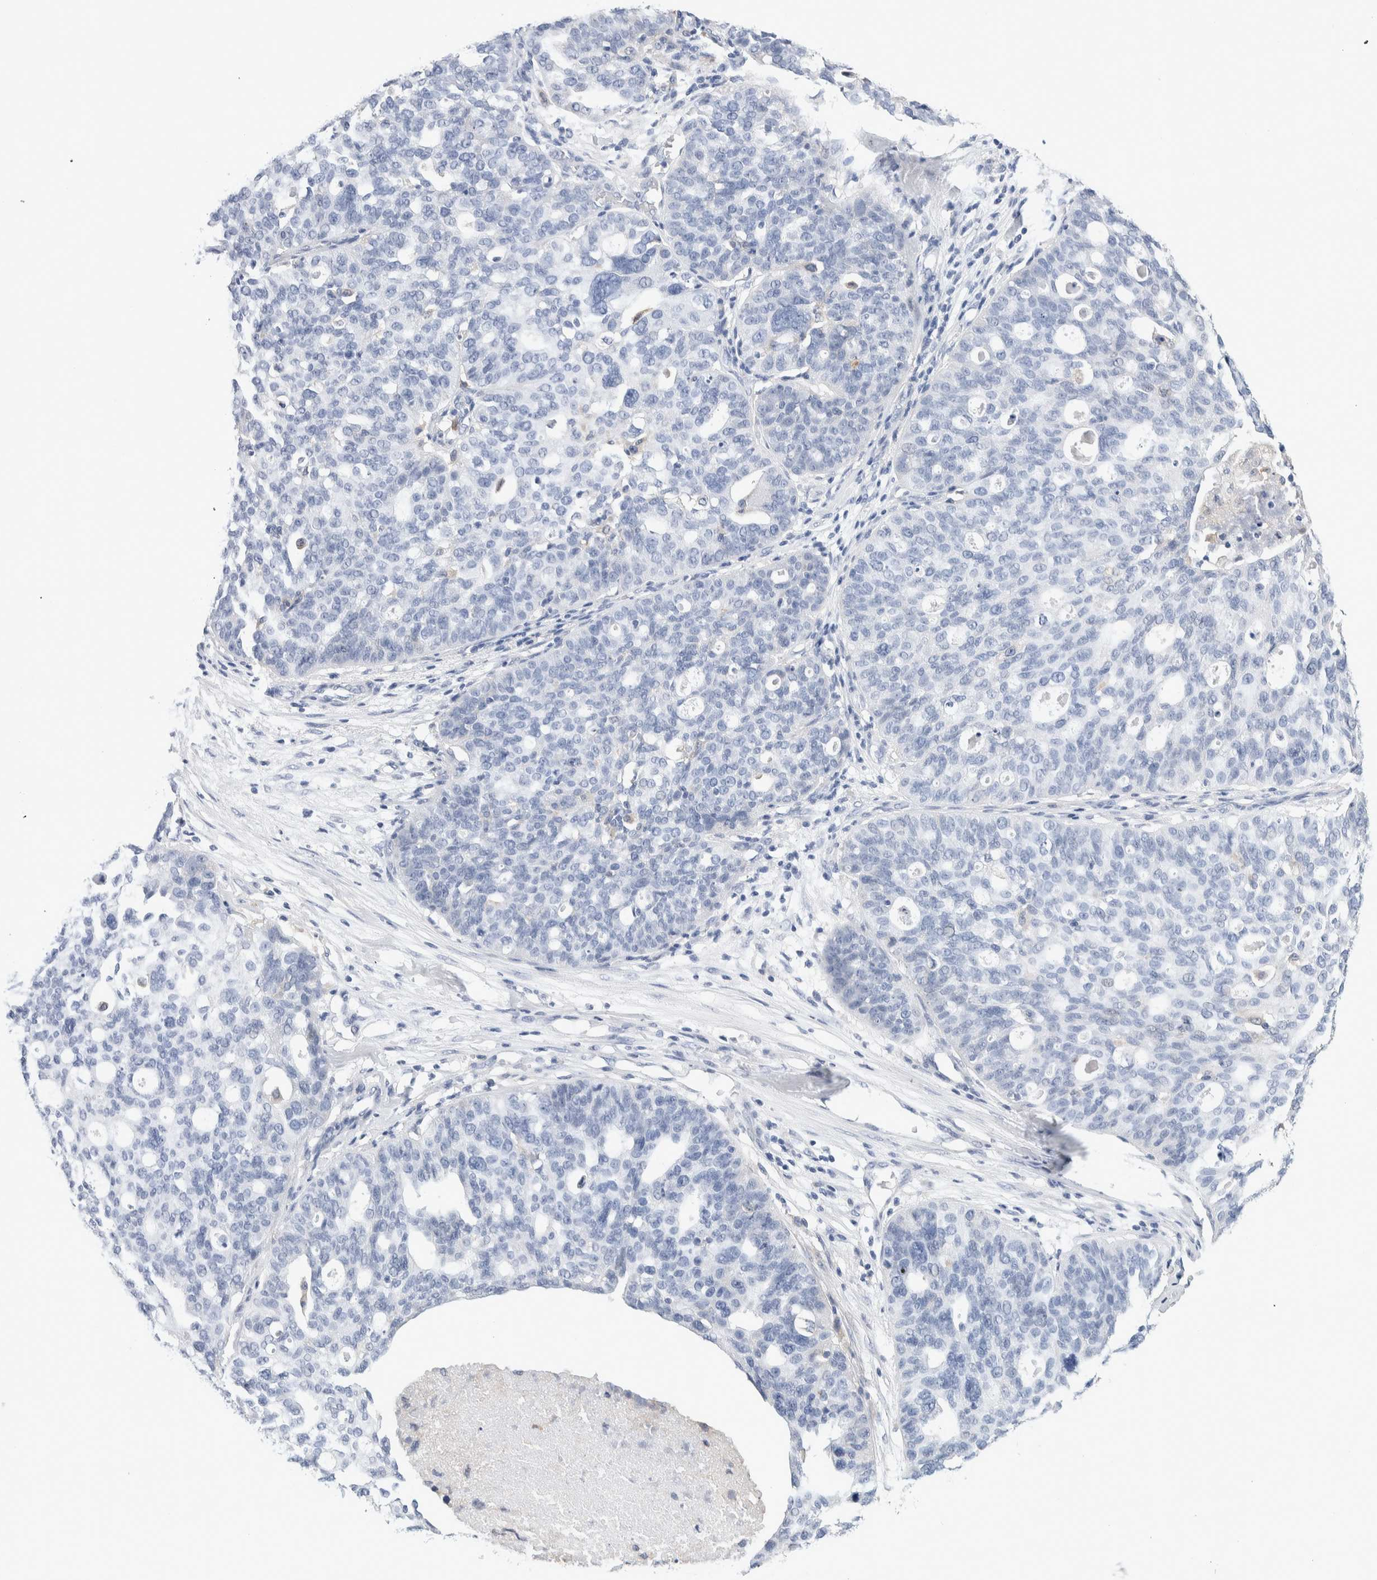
{"staining": {"intensity": "negative", "quantity": "none", "location": "none"}, "tissue": "ovarian cancer", "cell_type": "Tumor cells", "image_type": "cancer", "snomed": [{"axis": "morphology", "description": "Cystadenocarcinoma, serous, NOS"}, {"axis": "topography", "description": "Ovary"}], "caption": "This is an immunohistochemistry (IHC) photomicrograph of ovarian serous cystadenocarcinoma. There is no expression in tumor cells.", "gene": "NCF2", "patient": {"sex": "female", "age": 59}}